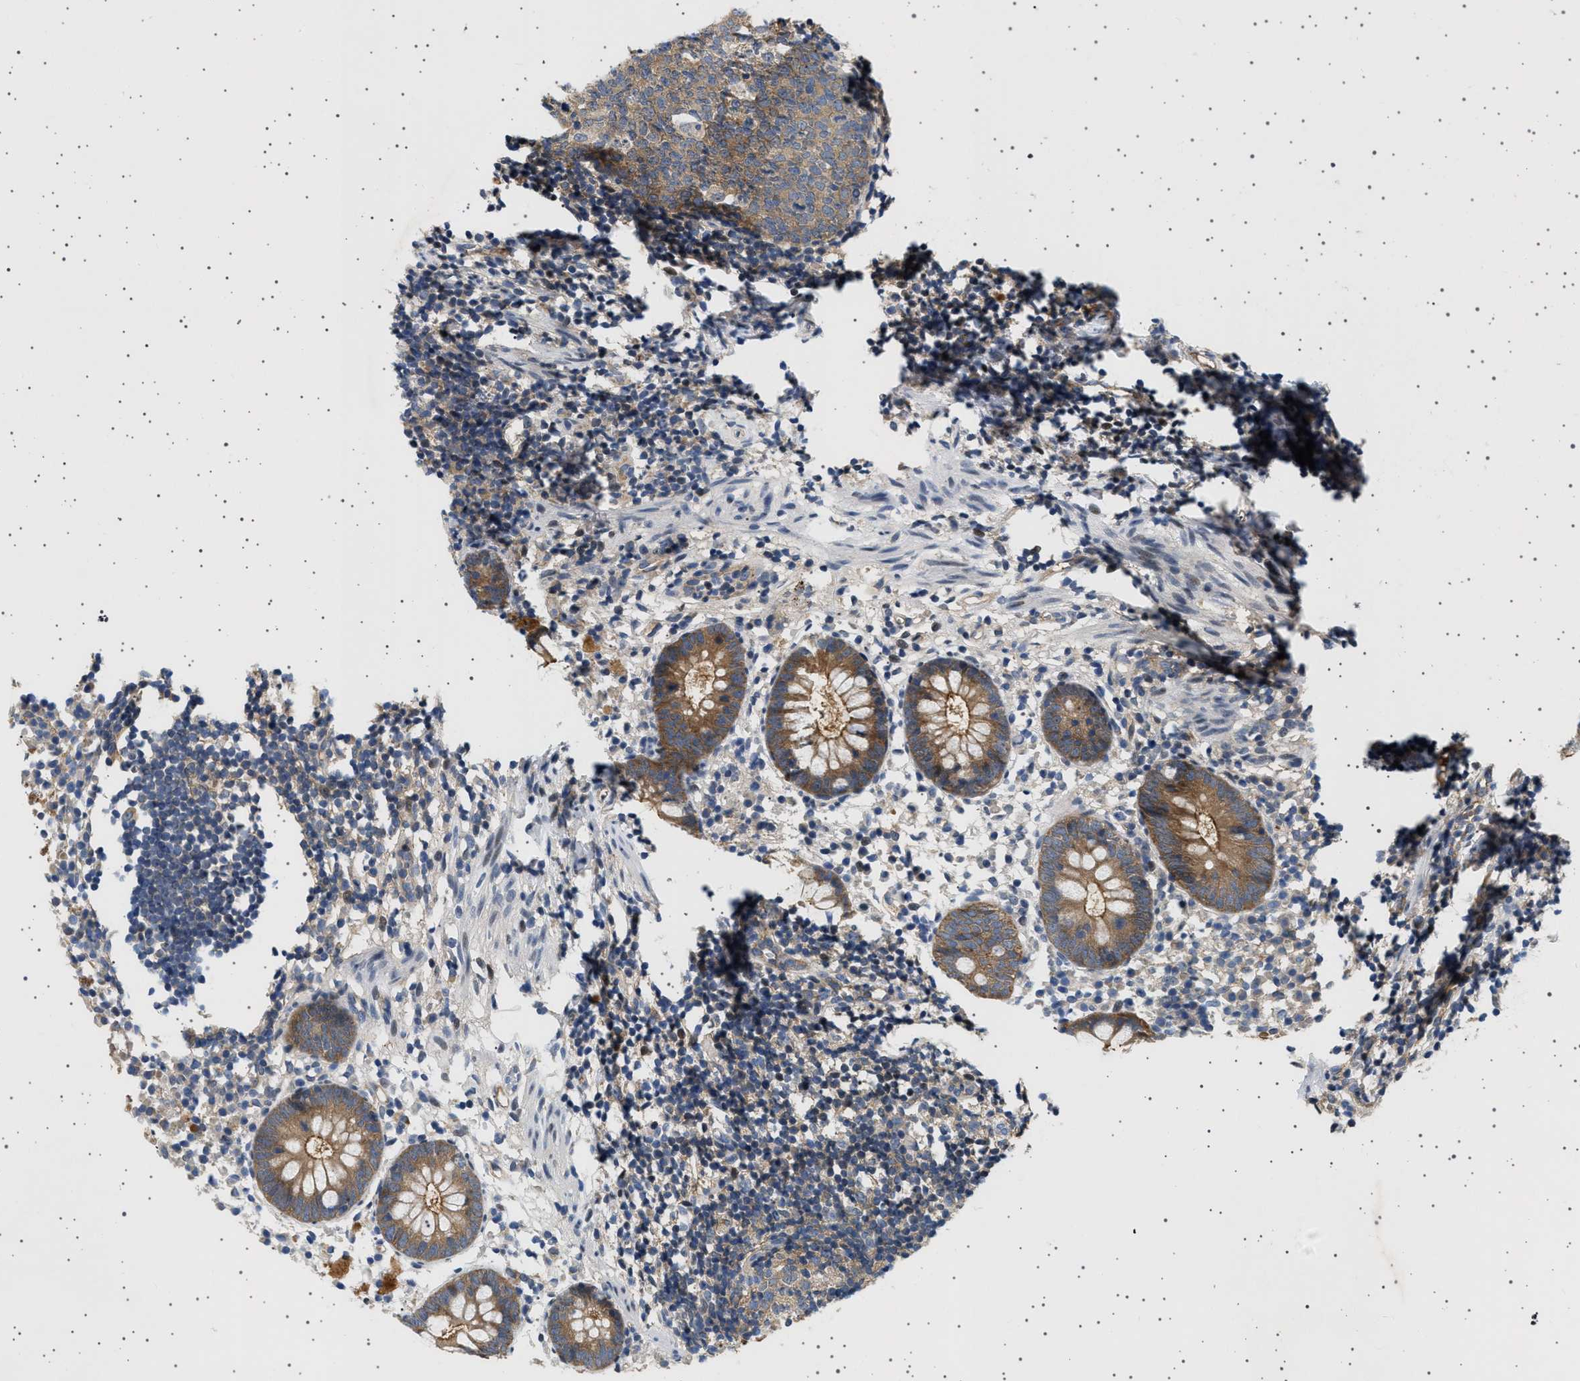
{"staining": {"intensity": "moderate", "quantity": ">75%", "location": "cytoplasmic/membranous"}, "tissue": "appendix", "cell_type": "Glandular cells", "image_type": "normal", "snomed": [{"axis": "morphology", "description": "Normal tissue, NOS"}, {"axis": "topography", "description": "Appendix"}], "caption": "IHC staining of unremarkable appendix, which displays medium levels of moderate cytoplasmic/membranous expression in about >75% of glandular cells indicating moderate cytoplasmic/membranous protein expression. The staining was performed using DAB (brown) for protein detection and nuclei were counterstained in hematoxylin (blue).", "gene": "PLPP6", "patient": {"sex": "female", "age": 20}}